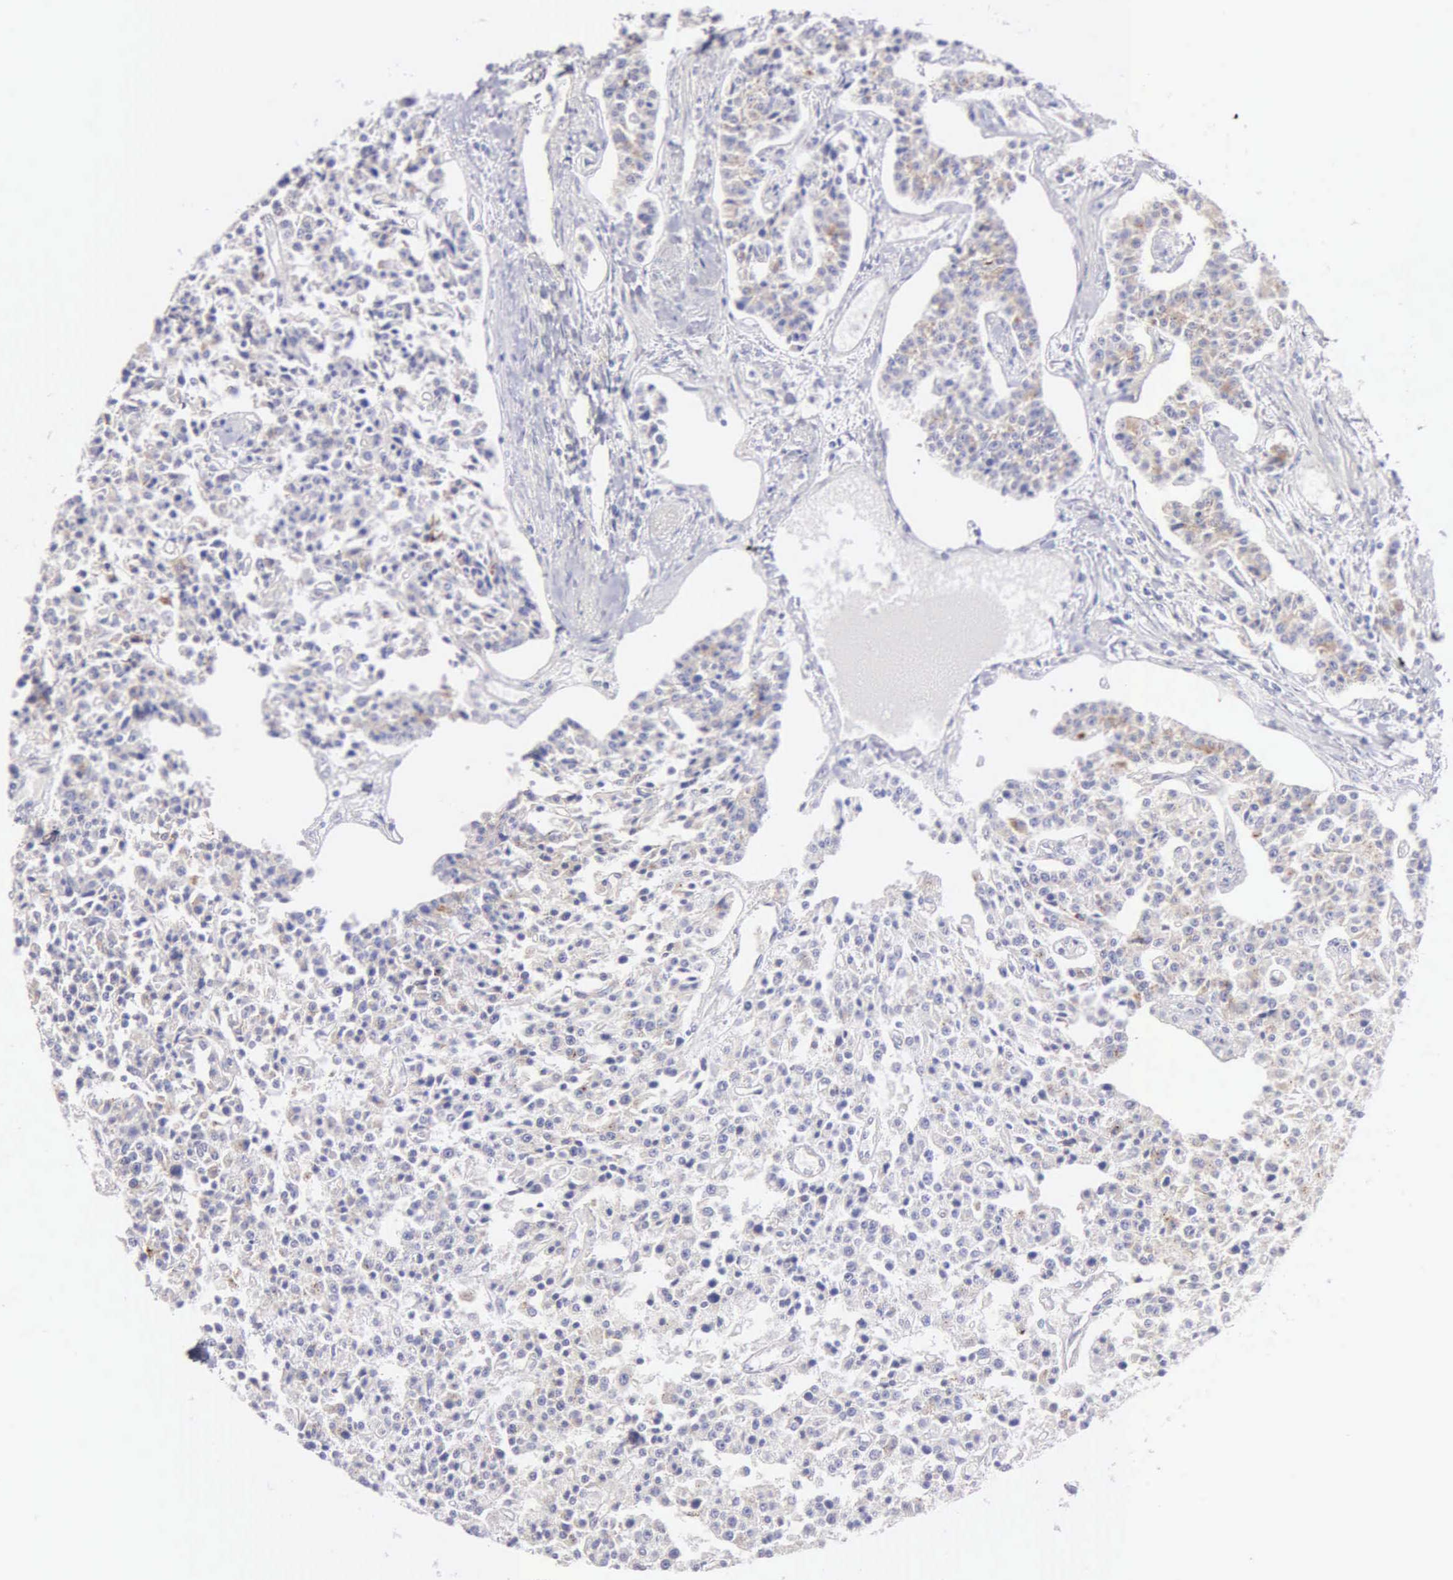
{"staining": {"intensity": "weak", "quantity": ">75%", "location": "cytoplasmic/membranous"}, "tissue": "carcinoid", "cell_type": "Tumor cells", "image_type": "cancer", "snomed": [{"axis": "morphology", "description": "Carcinoid, malignant, NOS"}, {"axis": "topography", "description": "Stomach"}], "caption": "Weak cytoplasmic/membranous protein expression is present in about >75% of tumor cells in carcinoid. The protein of interest is shown in brown color, while the nuclei are stained blue.", "gene": "APP", "patient": {"sex": "female", "age": 76}}